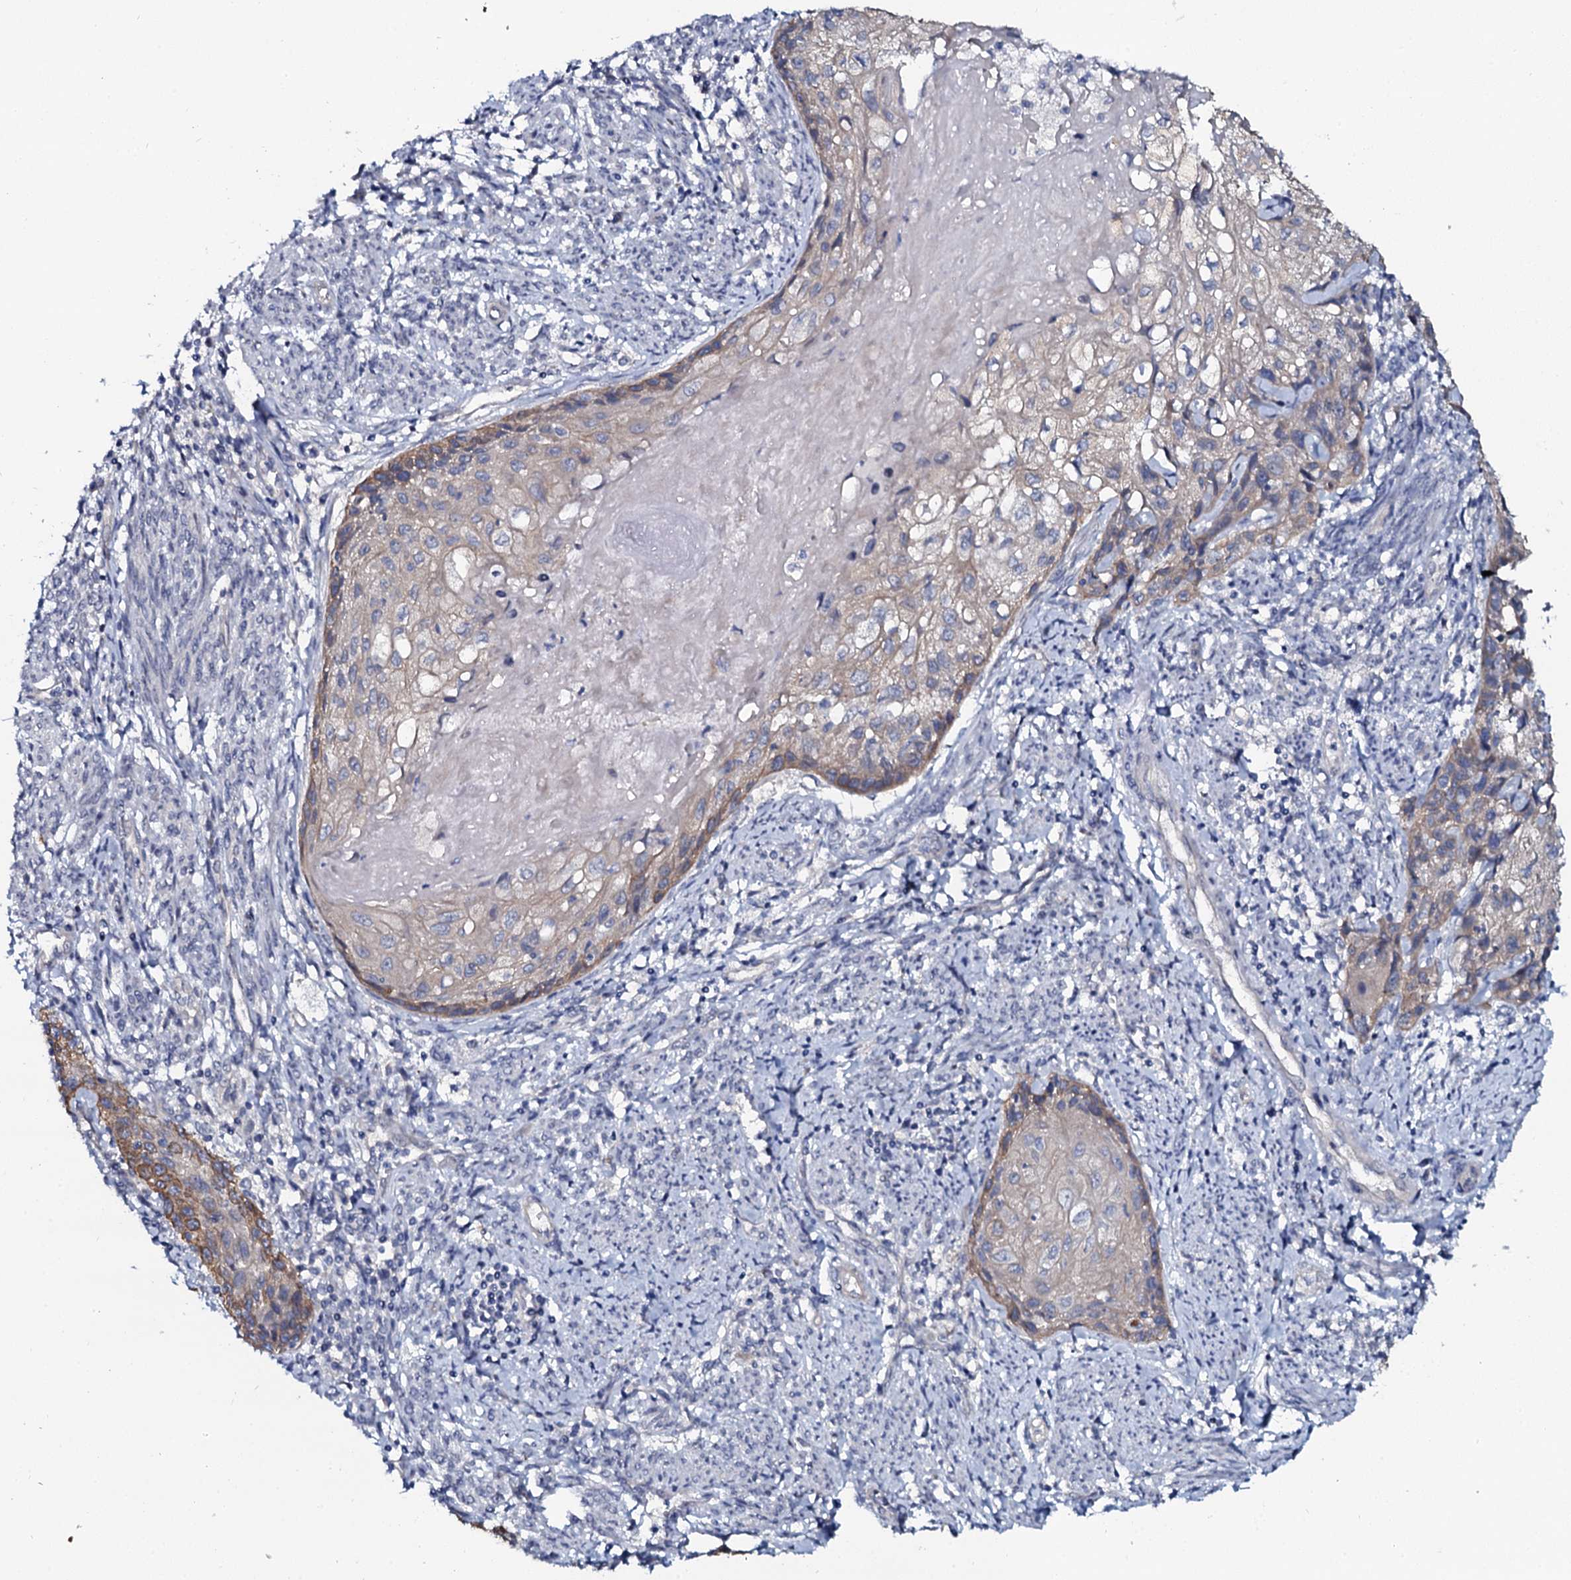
{"staining": {"intensity": "moderate", "quantity": "<25%", "location": "cytoplasmic/membranous"}, "tissue": "cervical cancer", "cell_type": "Tumor cells", "image_type": "cancer", "snomed": [{"axis": "morphology", "description": "Squamous cell carcinoma, NOS"}, {"axis": "topography", "description": "Cervix"}], "caption": "Human cervical cancer (squamous cell carcinoma) stained with a brown dye shows moderate cytoplasmic/membranous positive expression in approximately <25% of tumor cells.", "gene": "C10orf88", "patient": {"sex": "female", "age": 67}}